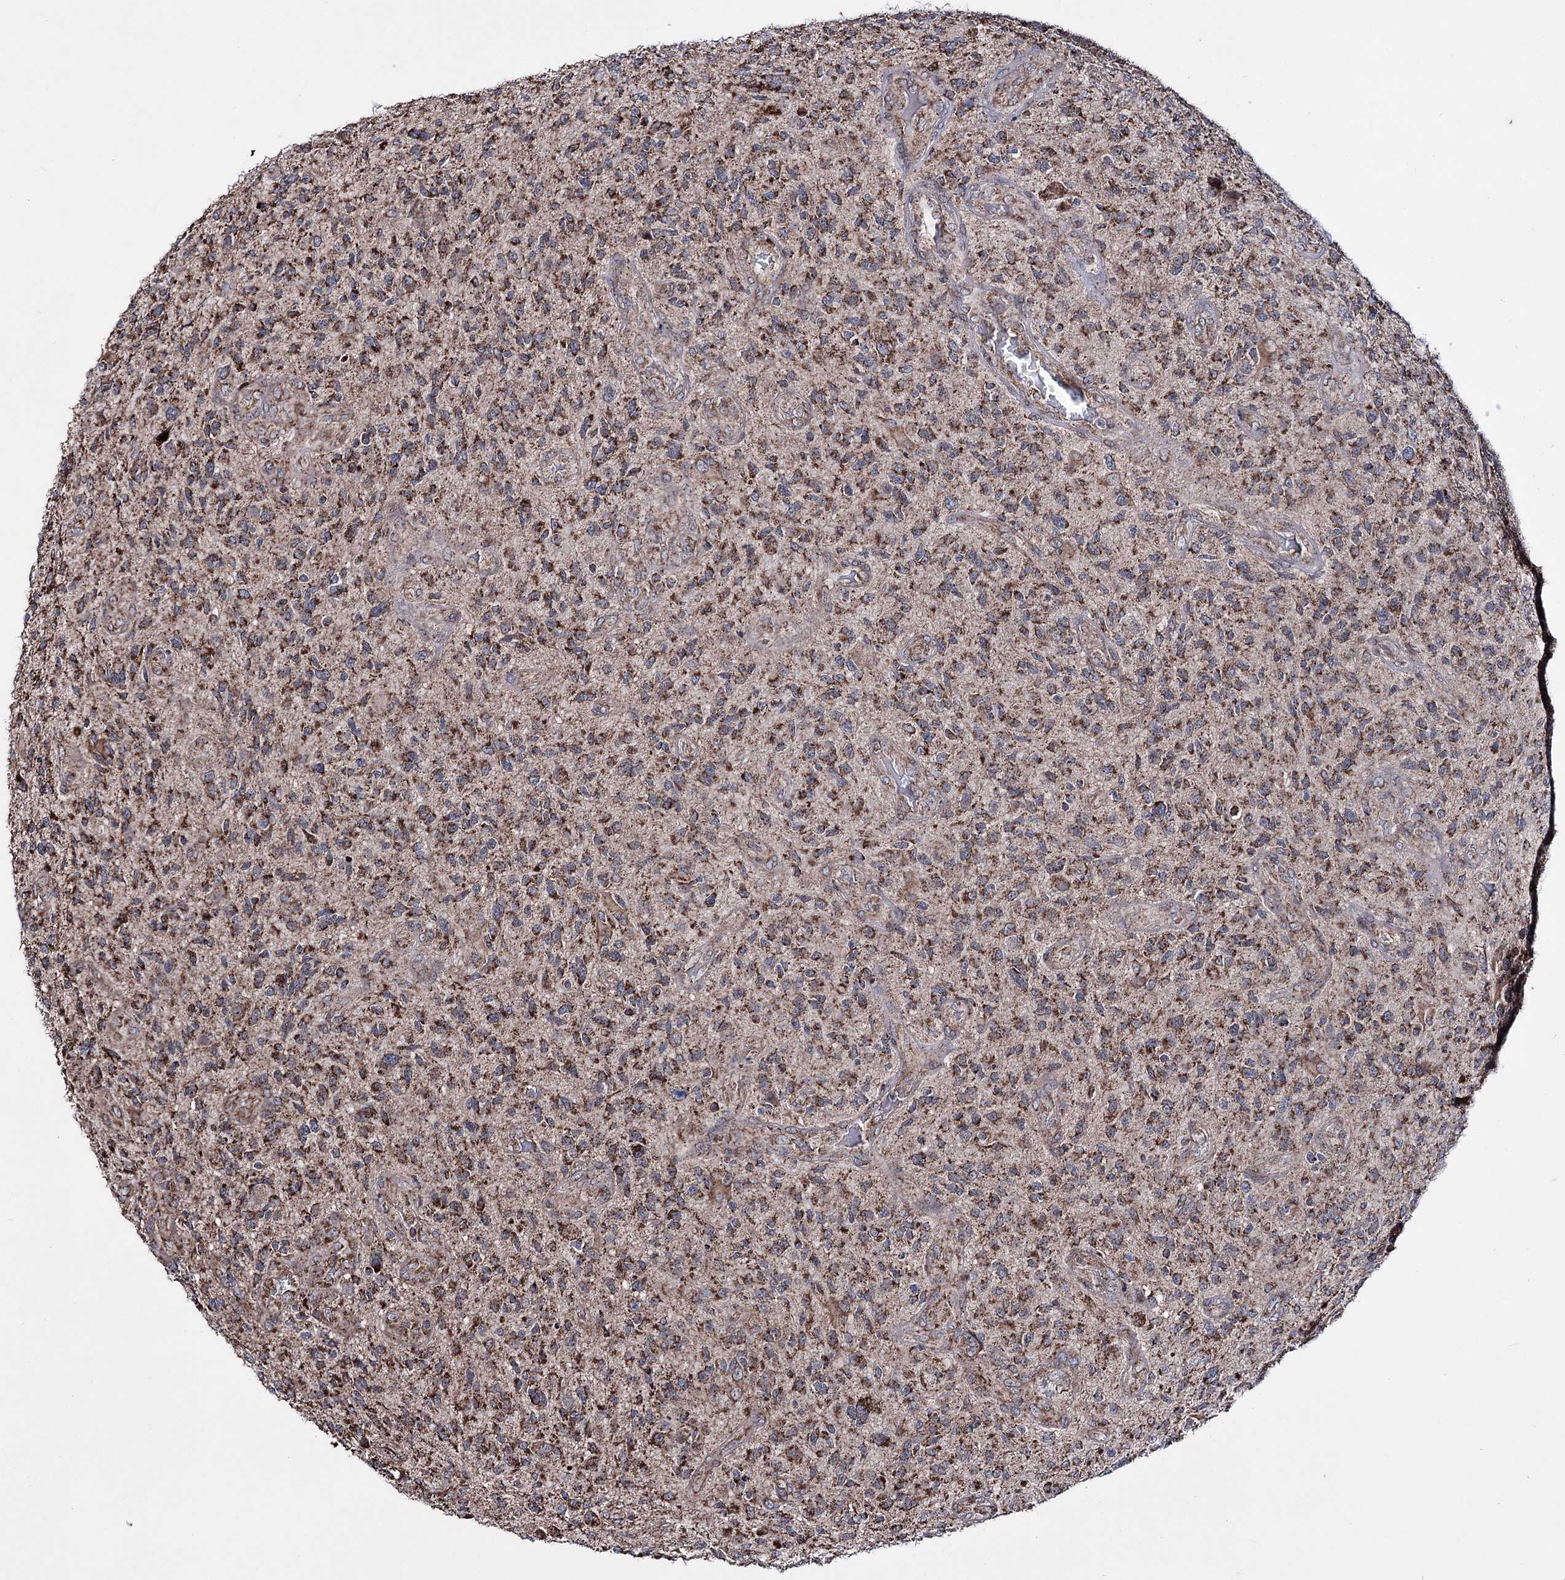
{"staining": {"intensity": "moderate", "quantity": ">75%", "location": "cytoplasmic/membranous"}, "tissue": "glioma", "cell_type": "Tumor cells", "image_type": "cancer", "snomed": [{"axis": "morphology", "description": "Glioma, malignant, High grade"}, {"axis": "topography", "description": "Brain"}], "caption": "Protein staining by immunohistochemistry (IHC) displays moderate cytoplasmic/membranous positivity in about >75% of tumor cells in malignant high-grade glioma. The protein is shown in brown color, while the nuclei are stained blue.", "gene": "CREB3L4", "patient": {"sex": "male", "age": 47}}